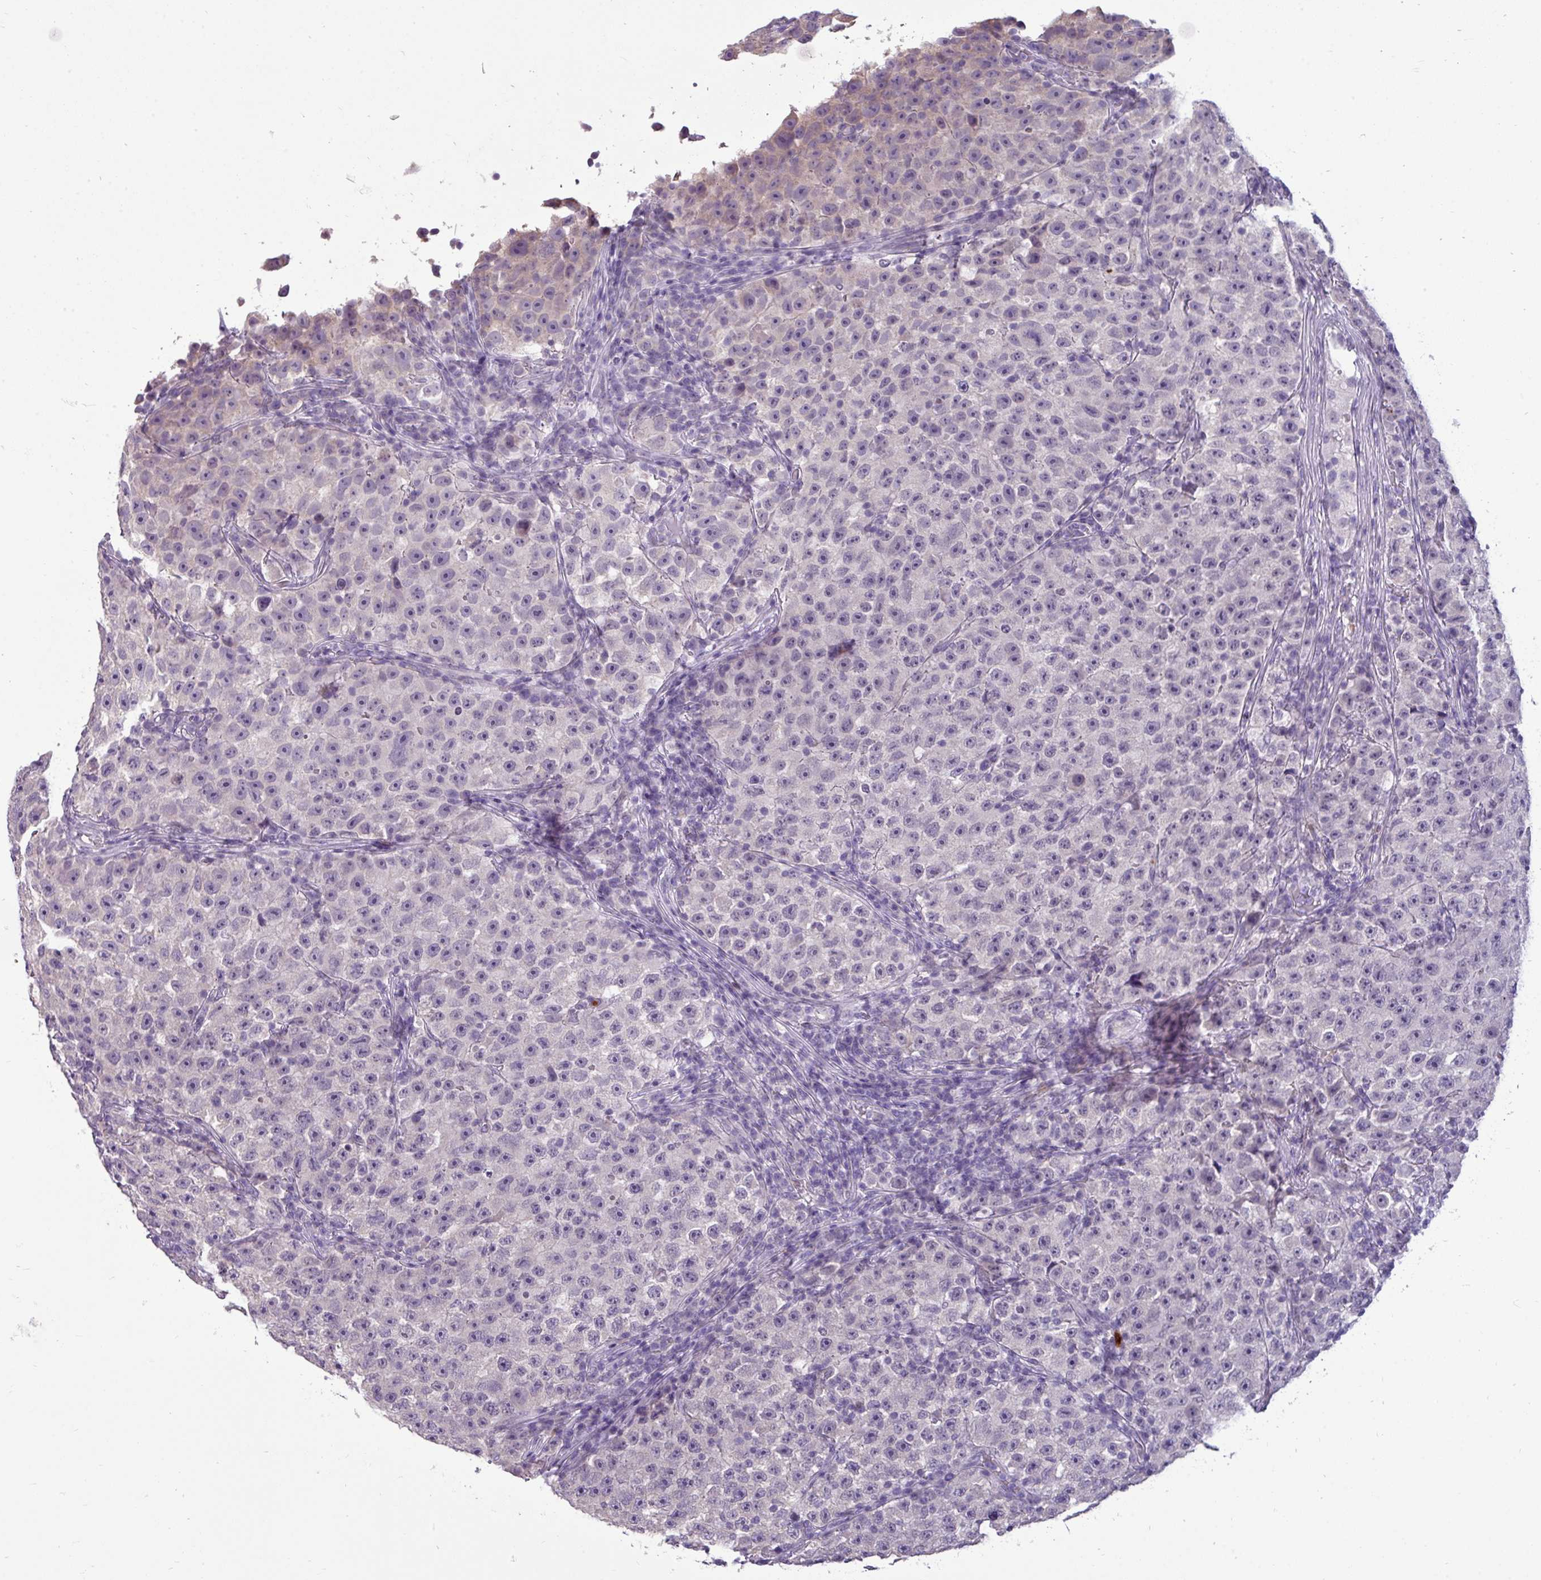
{"staining": {"intensity": "negative", "quantity": "none", "location": "none"}, "tissue": "testis cancer", "cell_type": "Tumor cells", "image_type": "cancer", "snomed": [{"axis": "morphology", "description": "Seminoma, NOS"}, {"axis": "topography", "description": "Testis"}], "caption": "High power microscopy histopathology image of an immunohistochemistry histopathology image of testis cancer, revealing no significant positivity in tumor cells.", "gene": "TRIM39", "patient": {"sex": "male", "age": 22}}